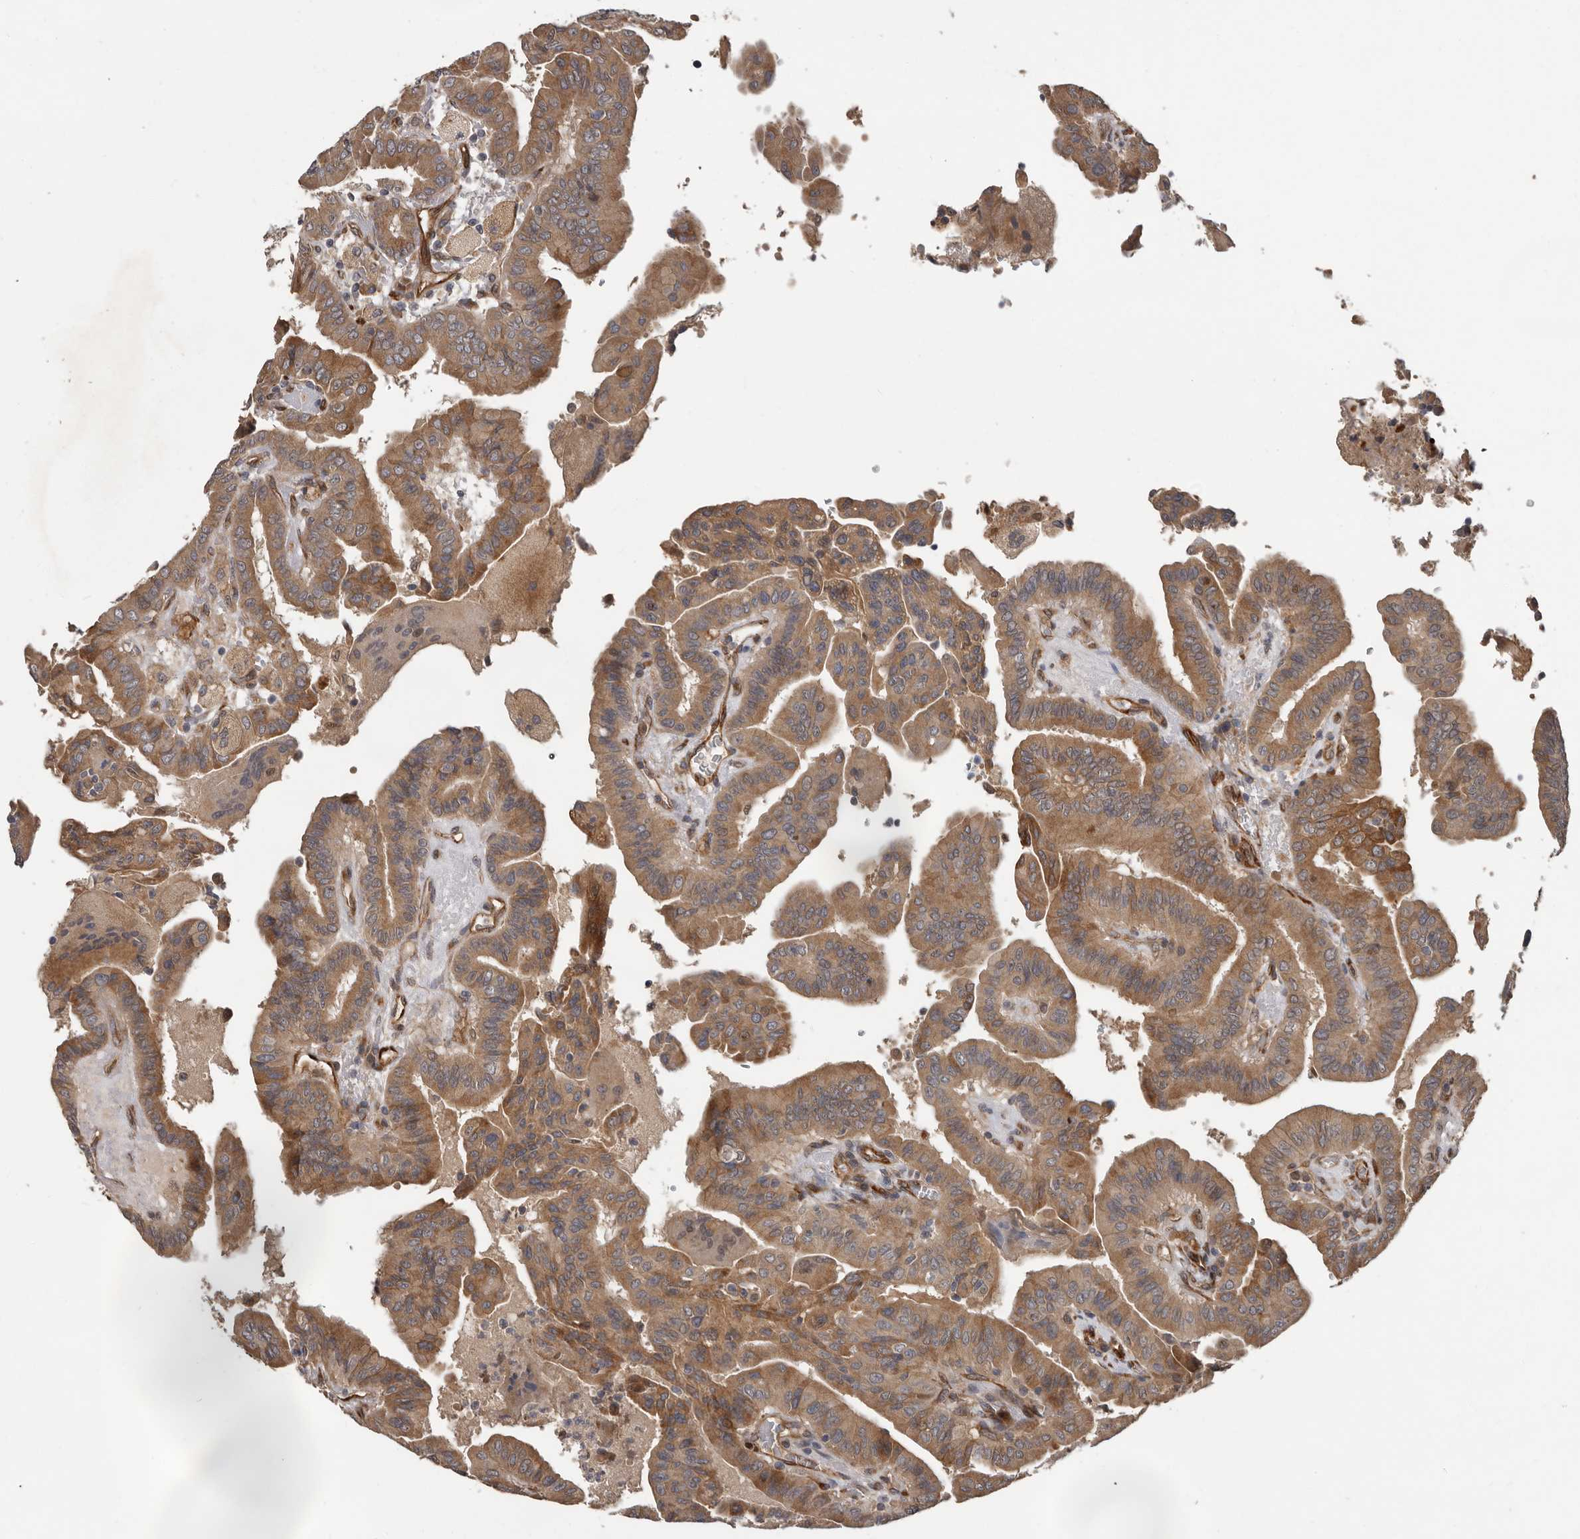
{"staining": {"intensity": "moderate", "quantity": ">75%", "location": "cytoplasmic/membranous"}, "tissue": "thyroid cancer", "cell_type": "Tumor cells", "image_type": "cancer", "snomed": [{"axis": "morphology", "description": "Papillary adenocarcinoma, NOS"}, {"axis": "topography", "description": "Thyroid gland"}], "caption": "Tumor cells reveal medium levels of moderate cytoplasmic/membranous staining in approximately >75% of cells in thyroid cancer (papillary adenocarcinoma). (DAB IHC with brightfield microscopy, high magnification).", "gene": "MTF1", "patient": {"sex": "male", "age": 33}}